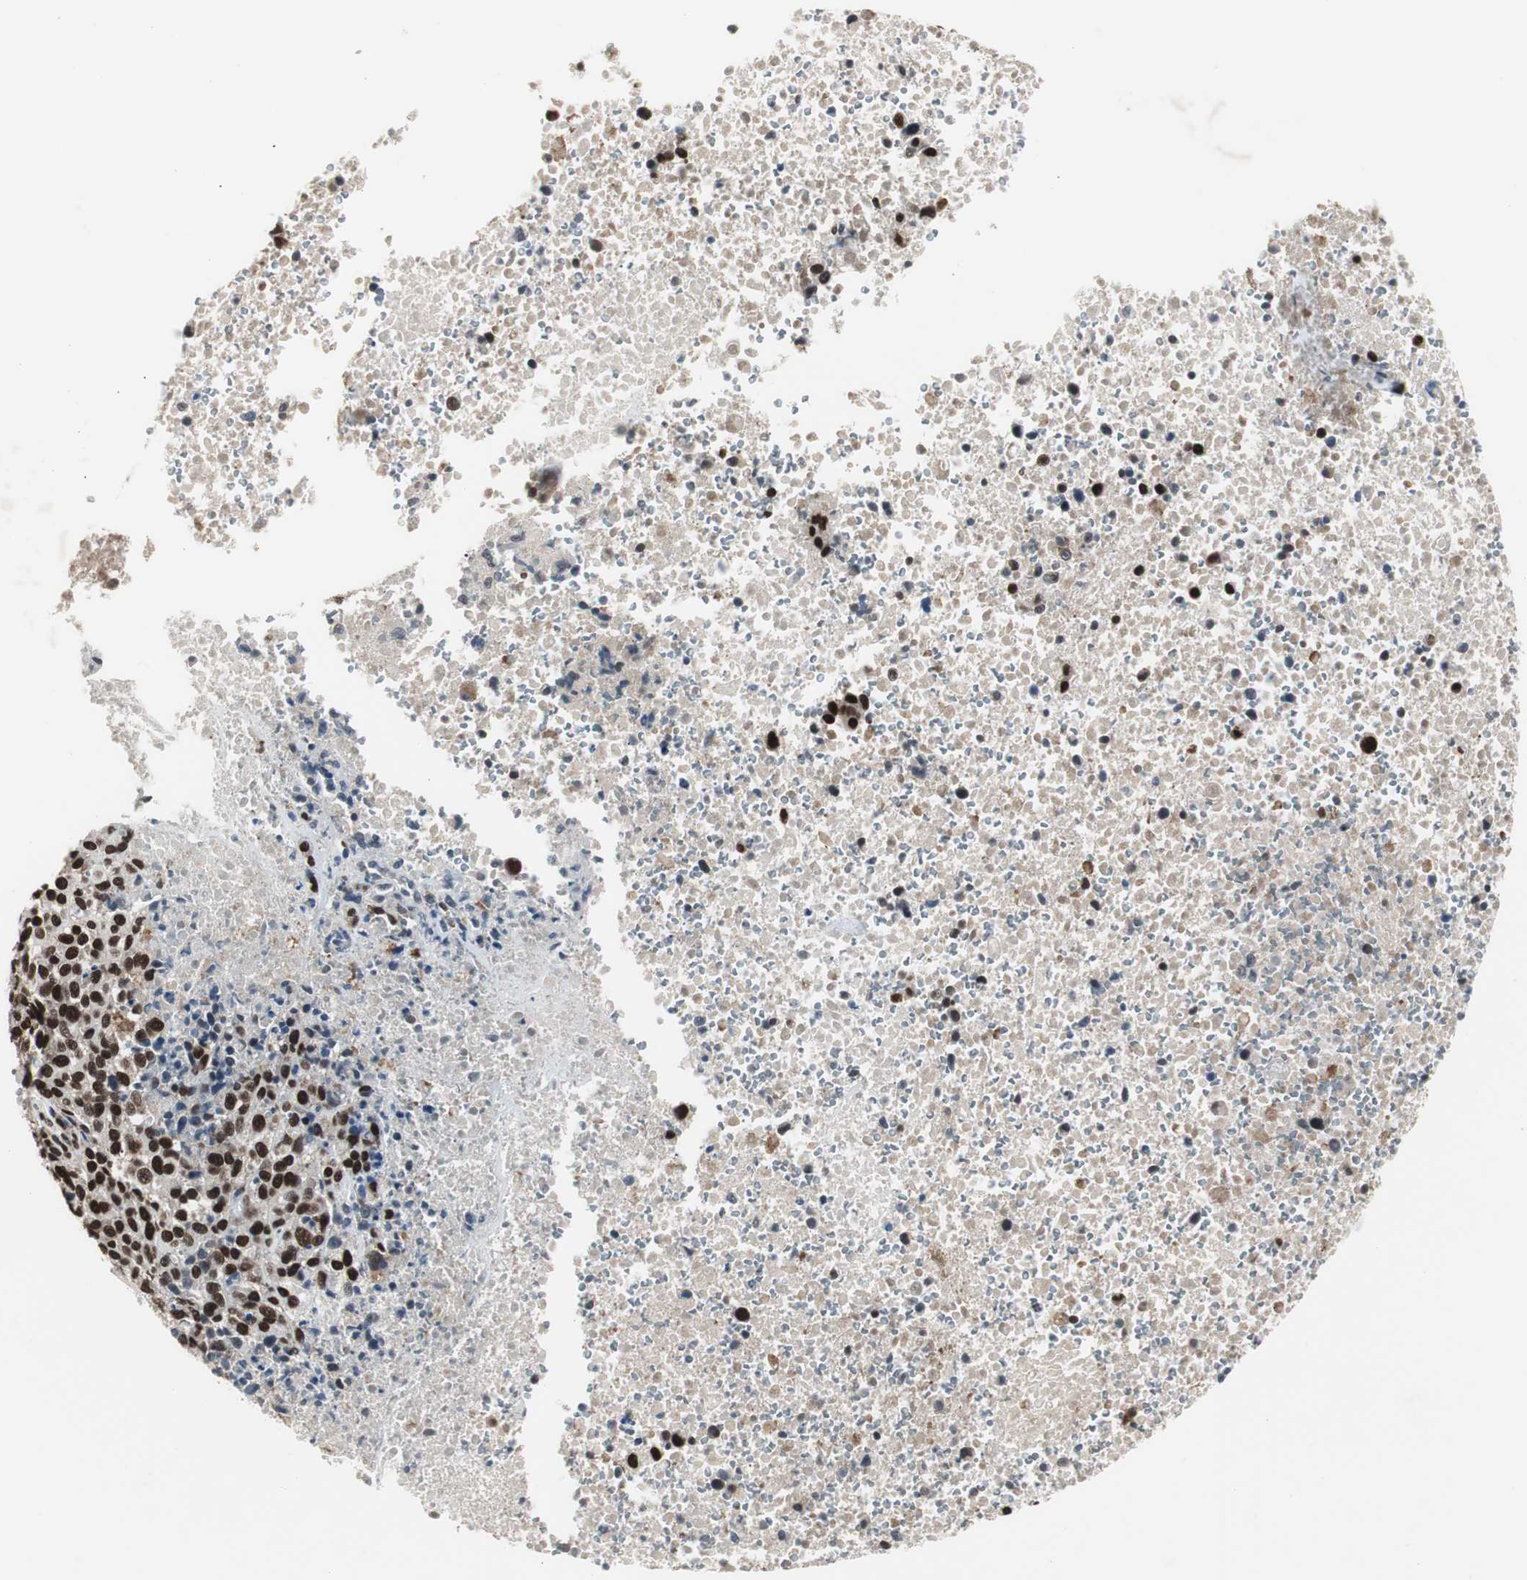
{"staining": {"intensity": "strong", "quantity": ">75%", "location": "nuclear"}, "tissue": "melanoma", "cell_type": "Tumor cells", "image_type": "cancer", "snomed": [{"axis": "morphology", "description": "Malignant melanoma, Metastatic site"}, {"axis": "topography", "description": "Cerebral cortex"}], "caption": "Protein analysis of malignant melanoma (metastatic site) tissue demonstrates strong nuclear staining in approximately >75% of tumor cells.", "gene": "RAD9A", "patient": {"sex": "female", "age": 52}}